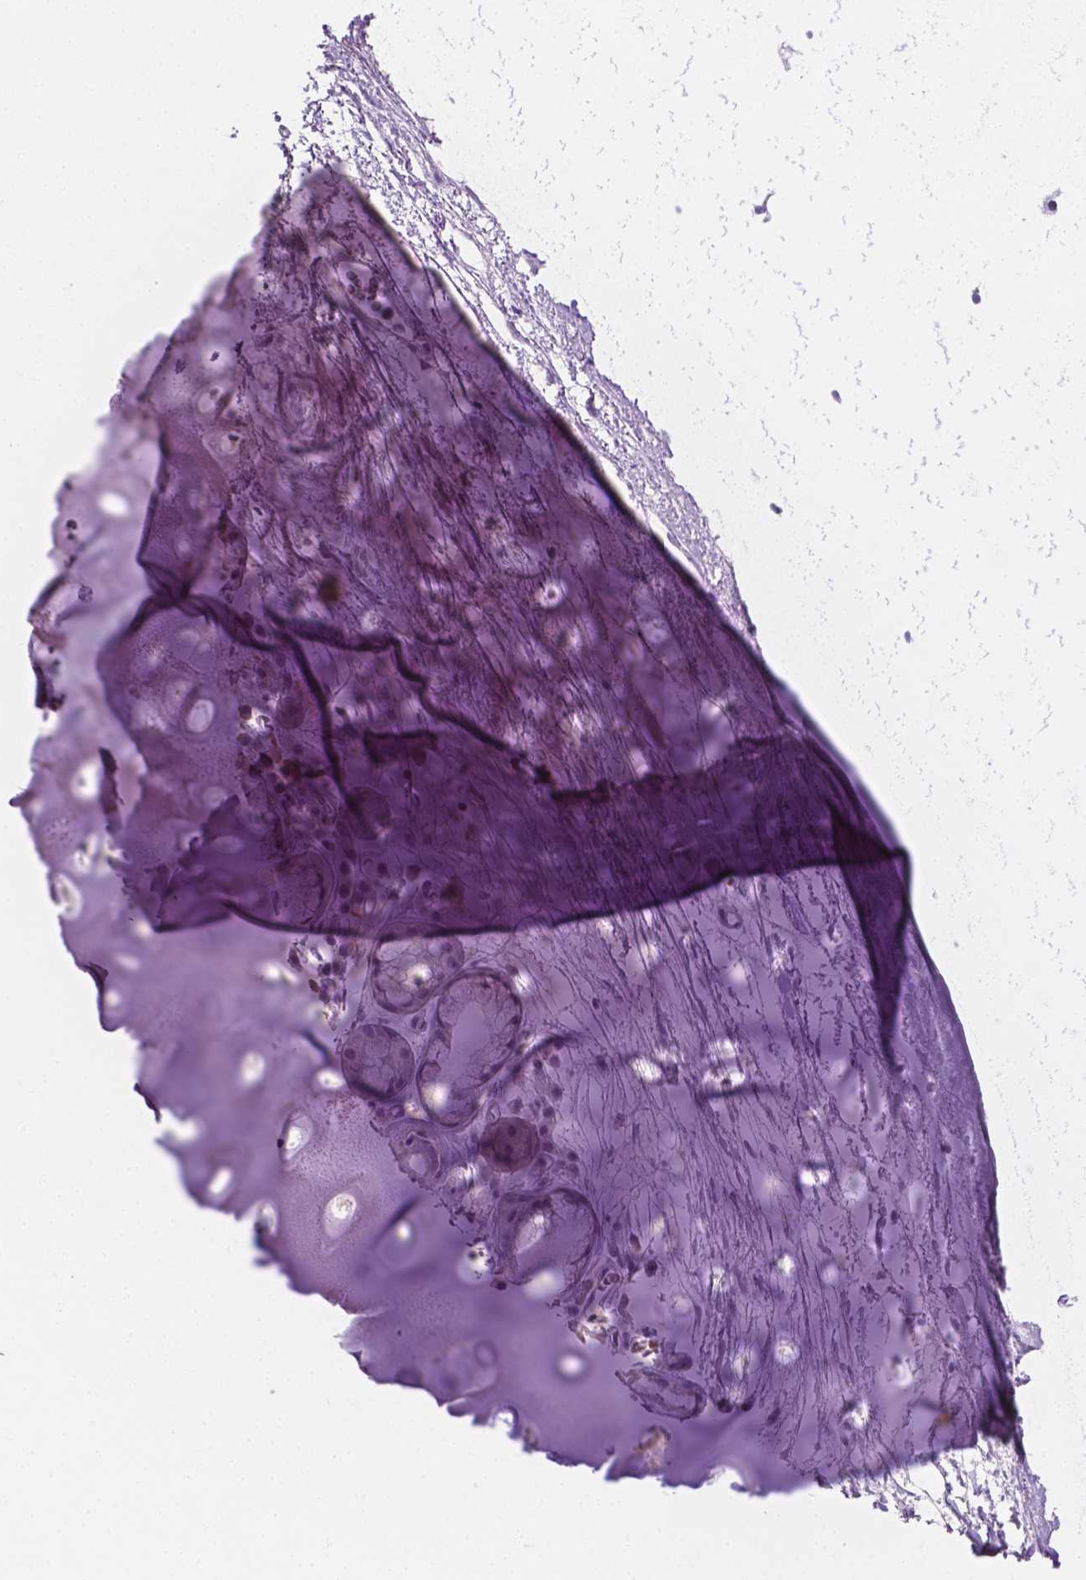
{"staining": {"intensity": "negative", "quantity": "none", "location": "none"}, "tissue": "adipose tissue", "cell_type": "Adipocytes", "image_type": "normal", "snomed": [{"axis": "morphology", "description": "Normal tissue, NOS"}, {"axis": "topography", "description": "Cartilage tissue"}, {"axis": "topography", "description": "Bronchus"}], "caption": "An image of human adipose tissue is negative for staining in adipocytes. (Immunohistochemistry (ihc), brightfield microscopy, high magnification).", "gene": "SIAH2", "patient": {"sex": "male", "age": 58}}